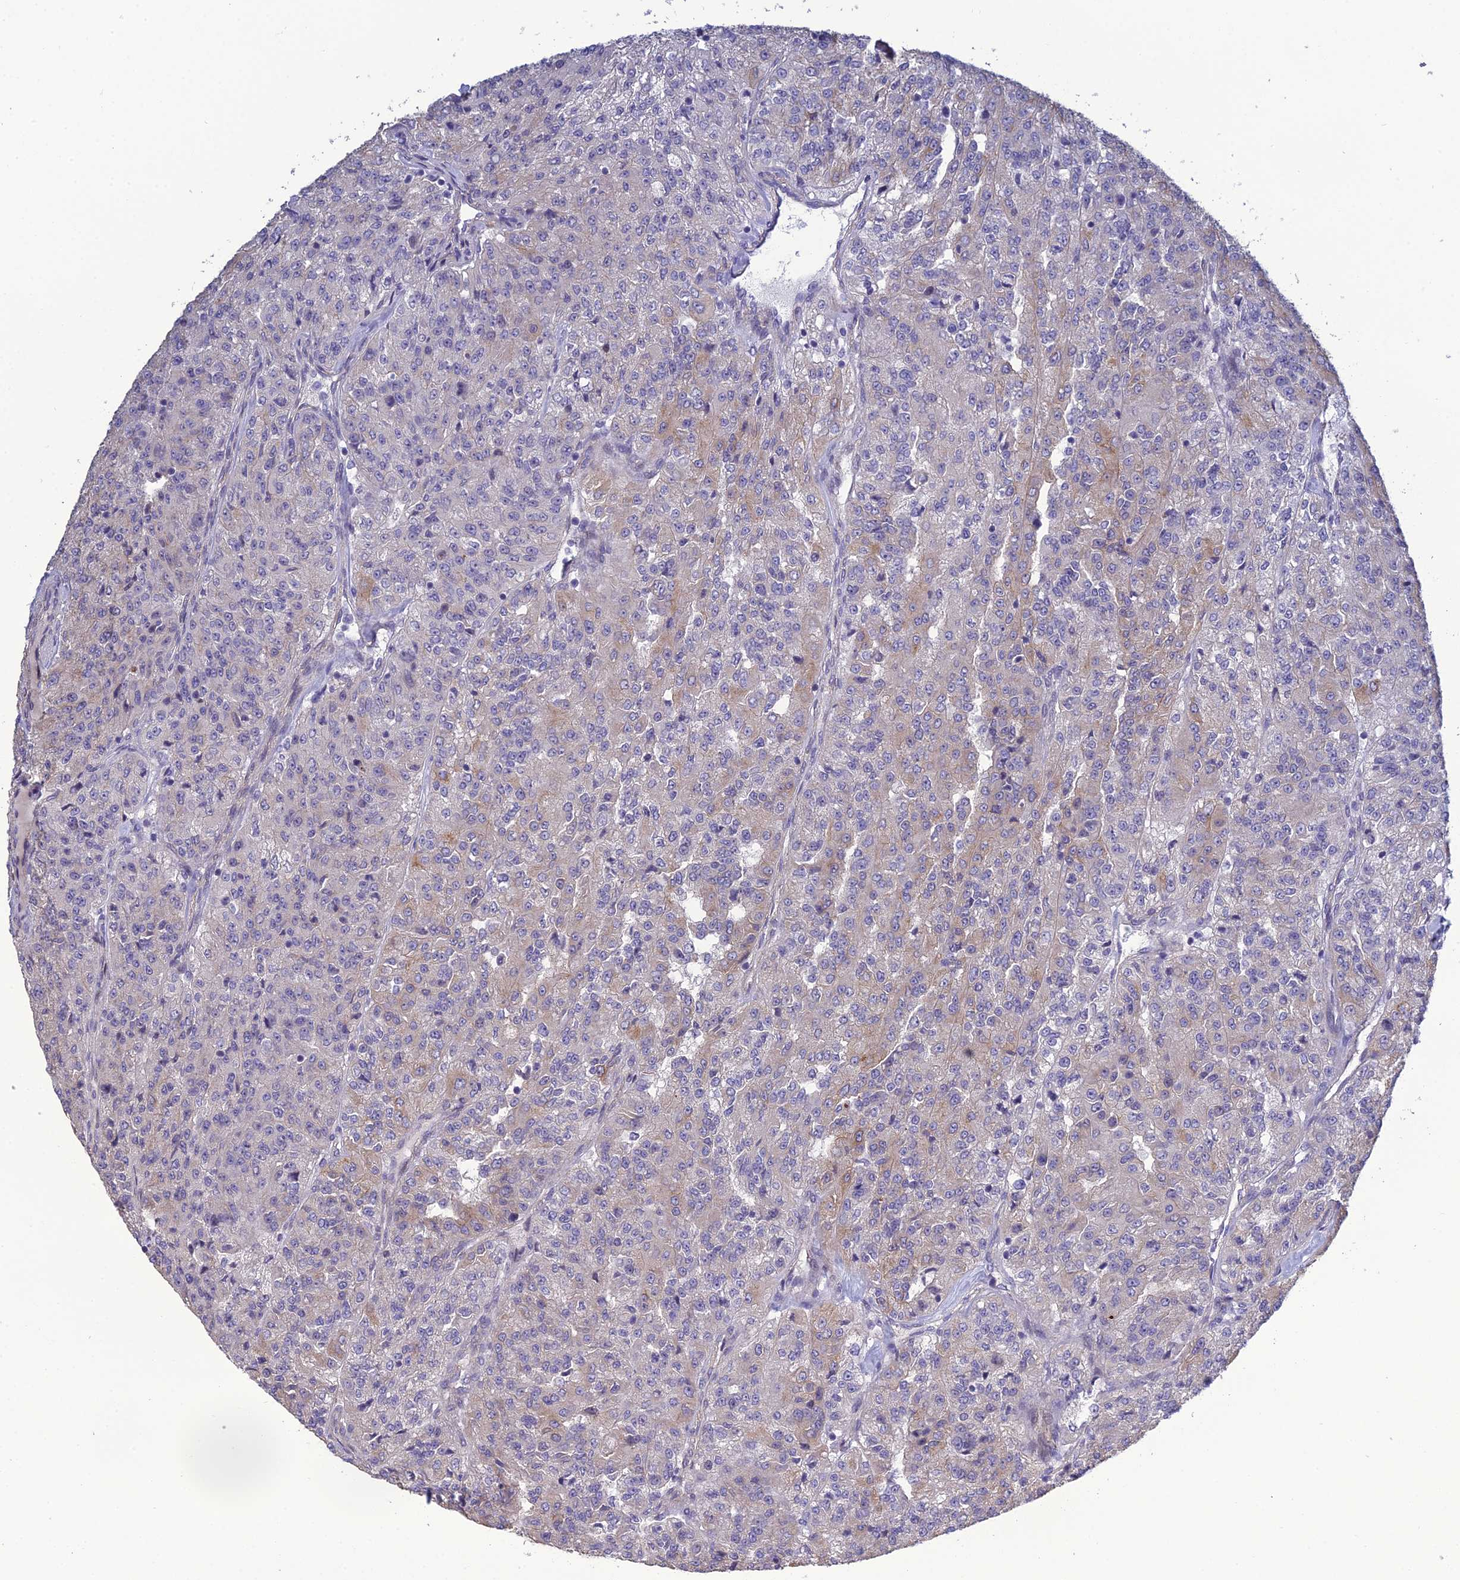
{"staining": {"intensity": "moderate", "quantity": "25%-75%", "location": "cytoplasmic/membranous"}, "tissue": "renal cancer", "cell_type": "Tumor cells", "image_type": "cancer", "snomed": [{"axis": "morphology", "description": "Adenocarcinoma, NOS"}, {"axis": "topography", "description": "Kidney"}], "caption": "Immunohistochemistry (IHC) (DAB) staining of renal cancer demonstrates moderate cytoplasmic/membranous protein positivity in approximately 25%-75% of tumor cells.", "gene": "LZTS2", "patient": {"sex": "female", "age": 63}}